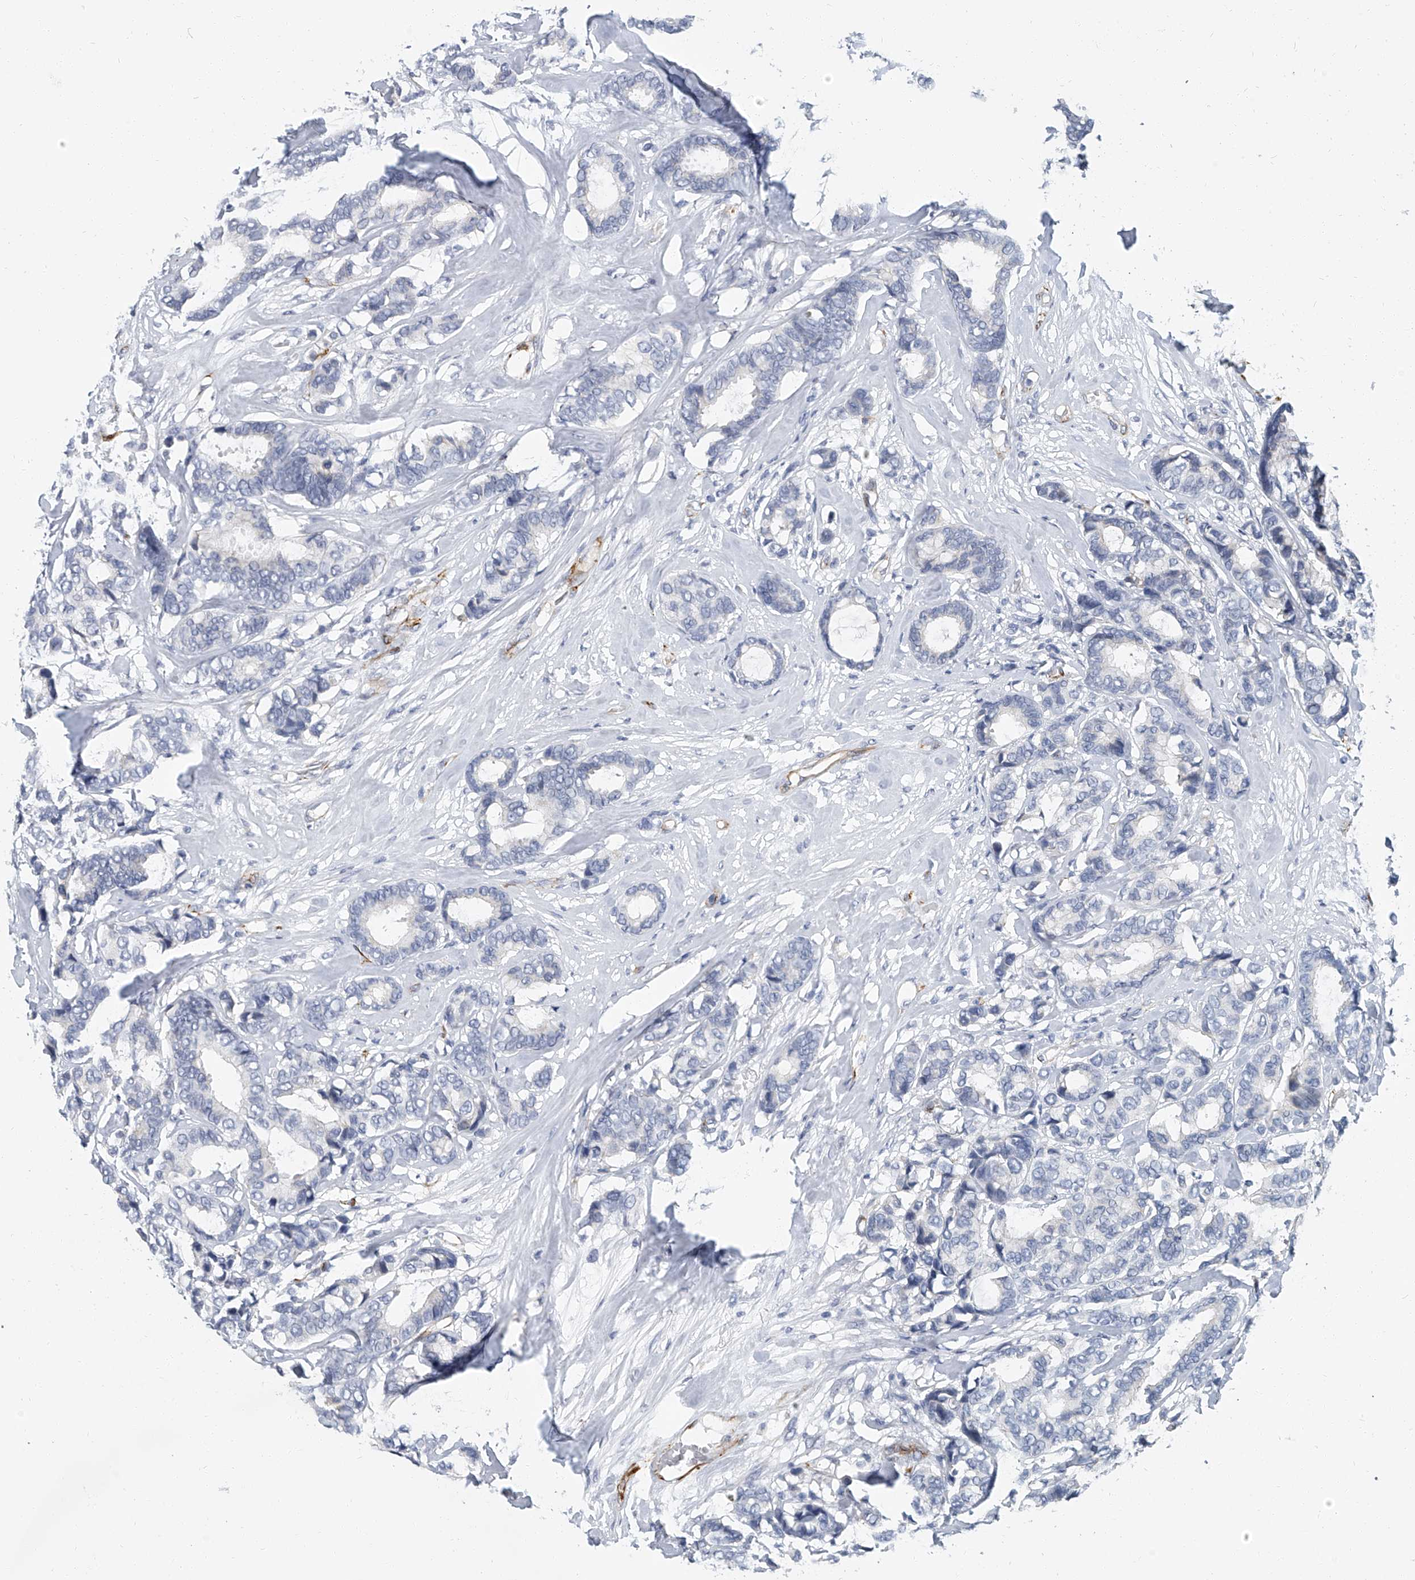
{"staining": {"intensity": "negative", "quantity": "none", "location": "none"}, "tissue": "breast cancer", "cell_type": "Tumor cells", "image_type": "cancer", "snomed": [{"axis": "morphology", "description": "Duct carcinoma"}, {"axis": "topography", "description": "Breast"}], "caption": "A high-resolution photomicrograph shows immunohistochemistry staining of breast cancer (infiltrating ductal carcinoma), which displays no significant expression in tumor cells. (DAB IHC with hematoxylin counter stain).", "gene": "KIRREL1", "patient": {"sex": "female", "age": 87}}